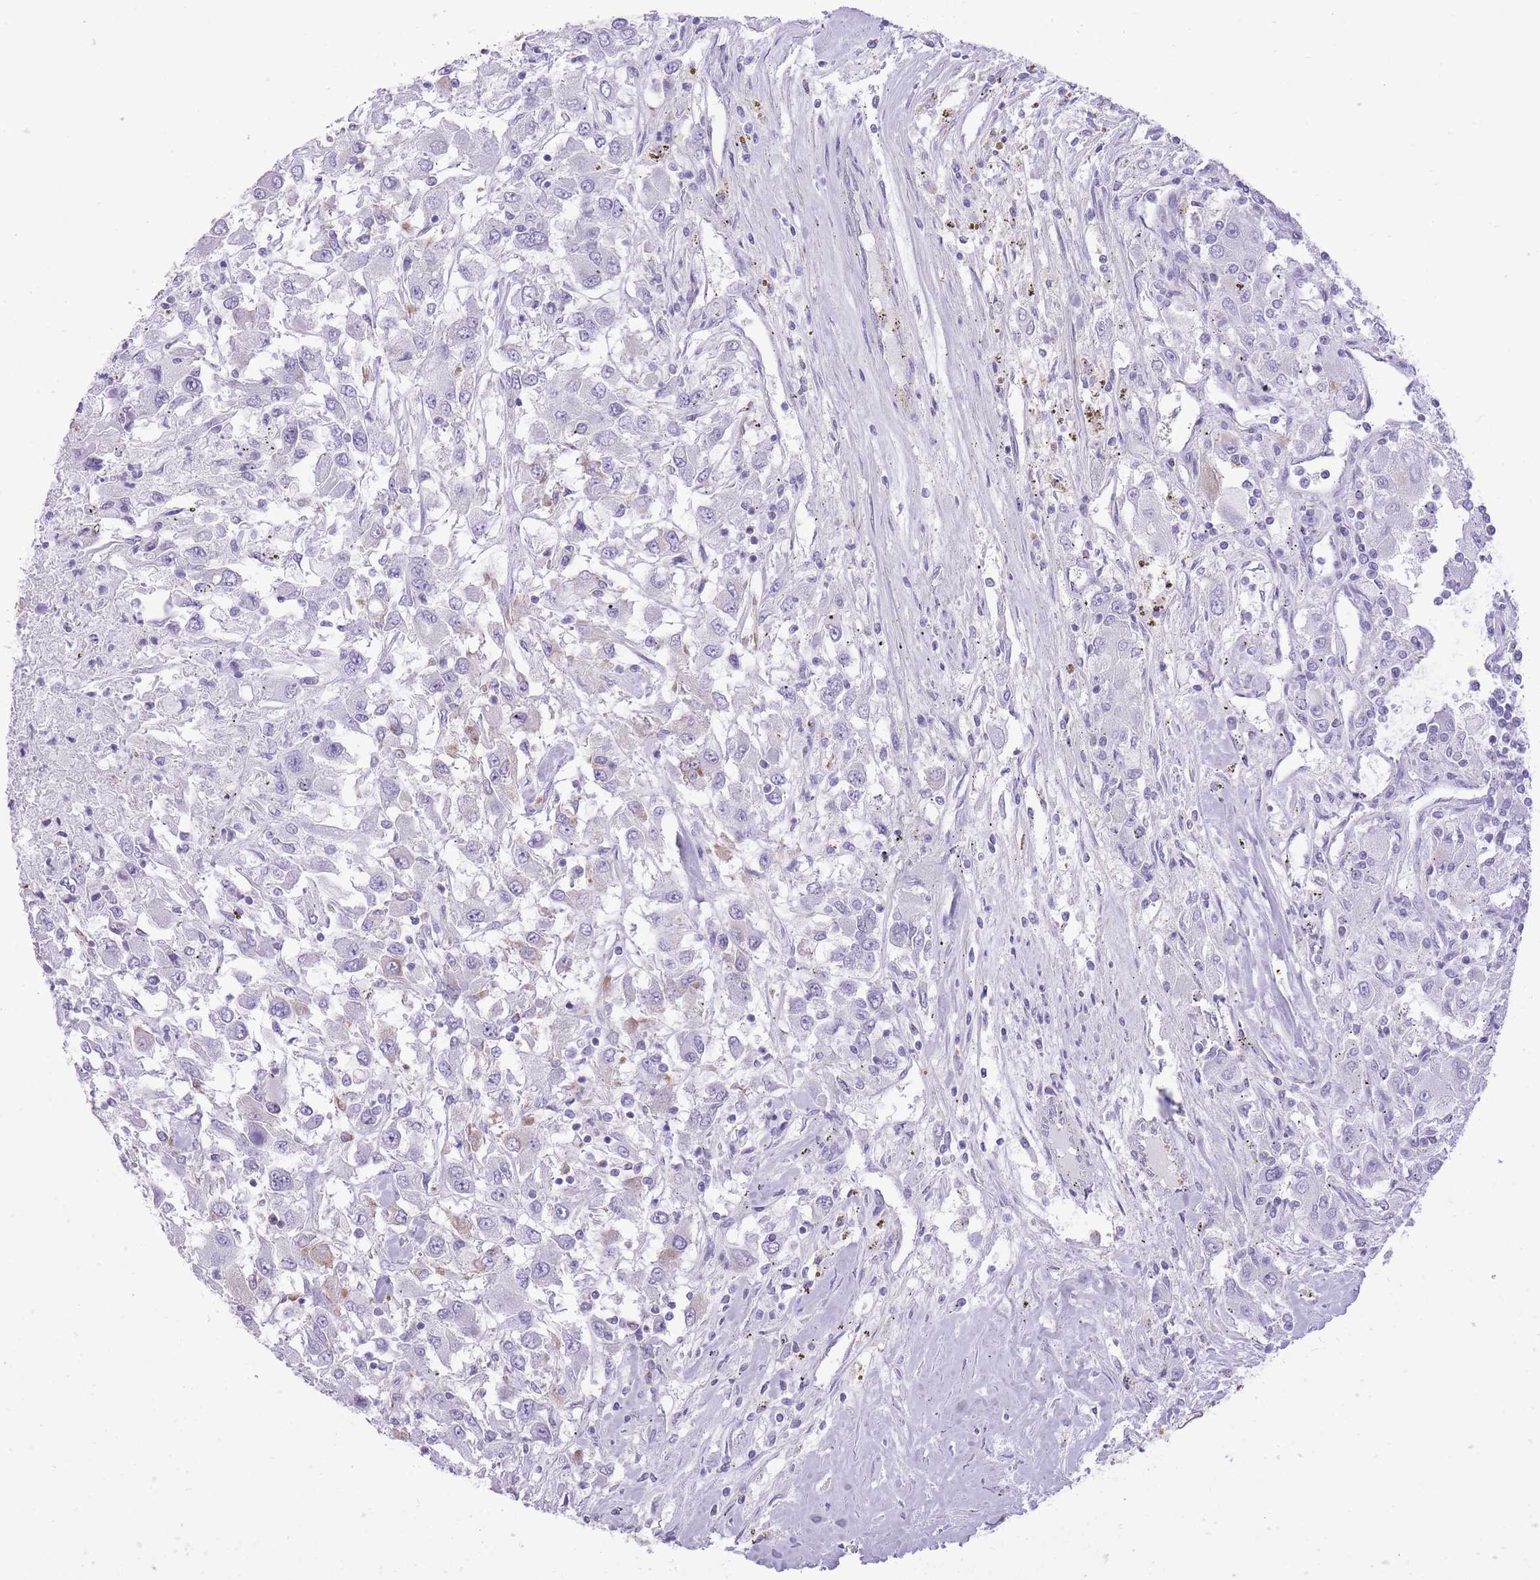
{"staining": {"intensity": "negative", "quantity": "none", "location": "none"}, "tissue": "renal cancer", "cell_type": "Tumor cells", "image_type": "cancer", "snomed": [{"axis": "morphology", "description": "Adenocarcinoma, NOS"}, {"axis": "topography", "description": "Kidney"}], "caption": "Adenocarcinoma (renal) stained for a protein using immunohistochemistry displays no positivity tumor cells.", "gene": "ZNF501", "patient": {"sex": "female", "age": 67}}